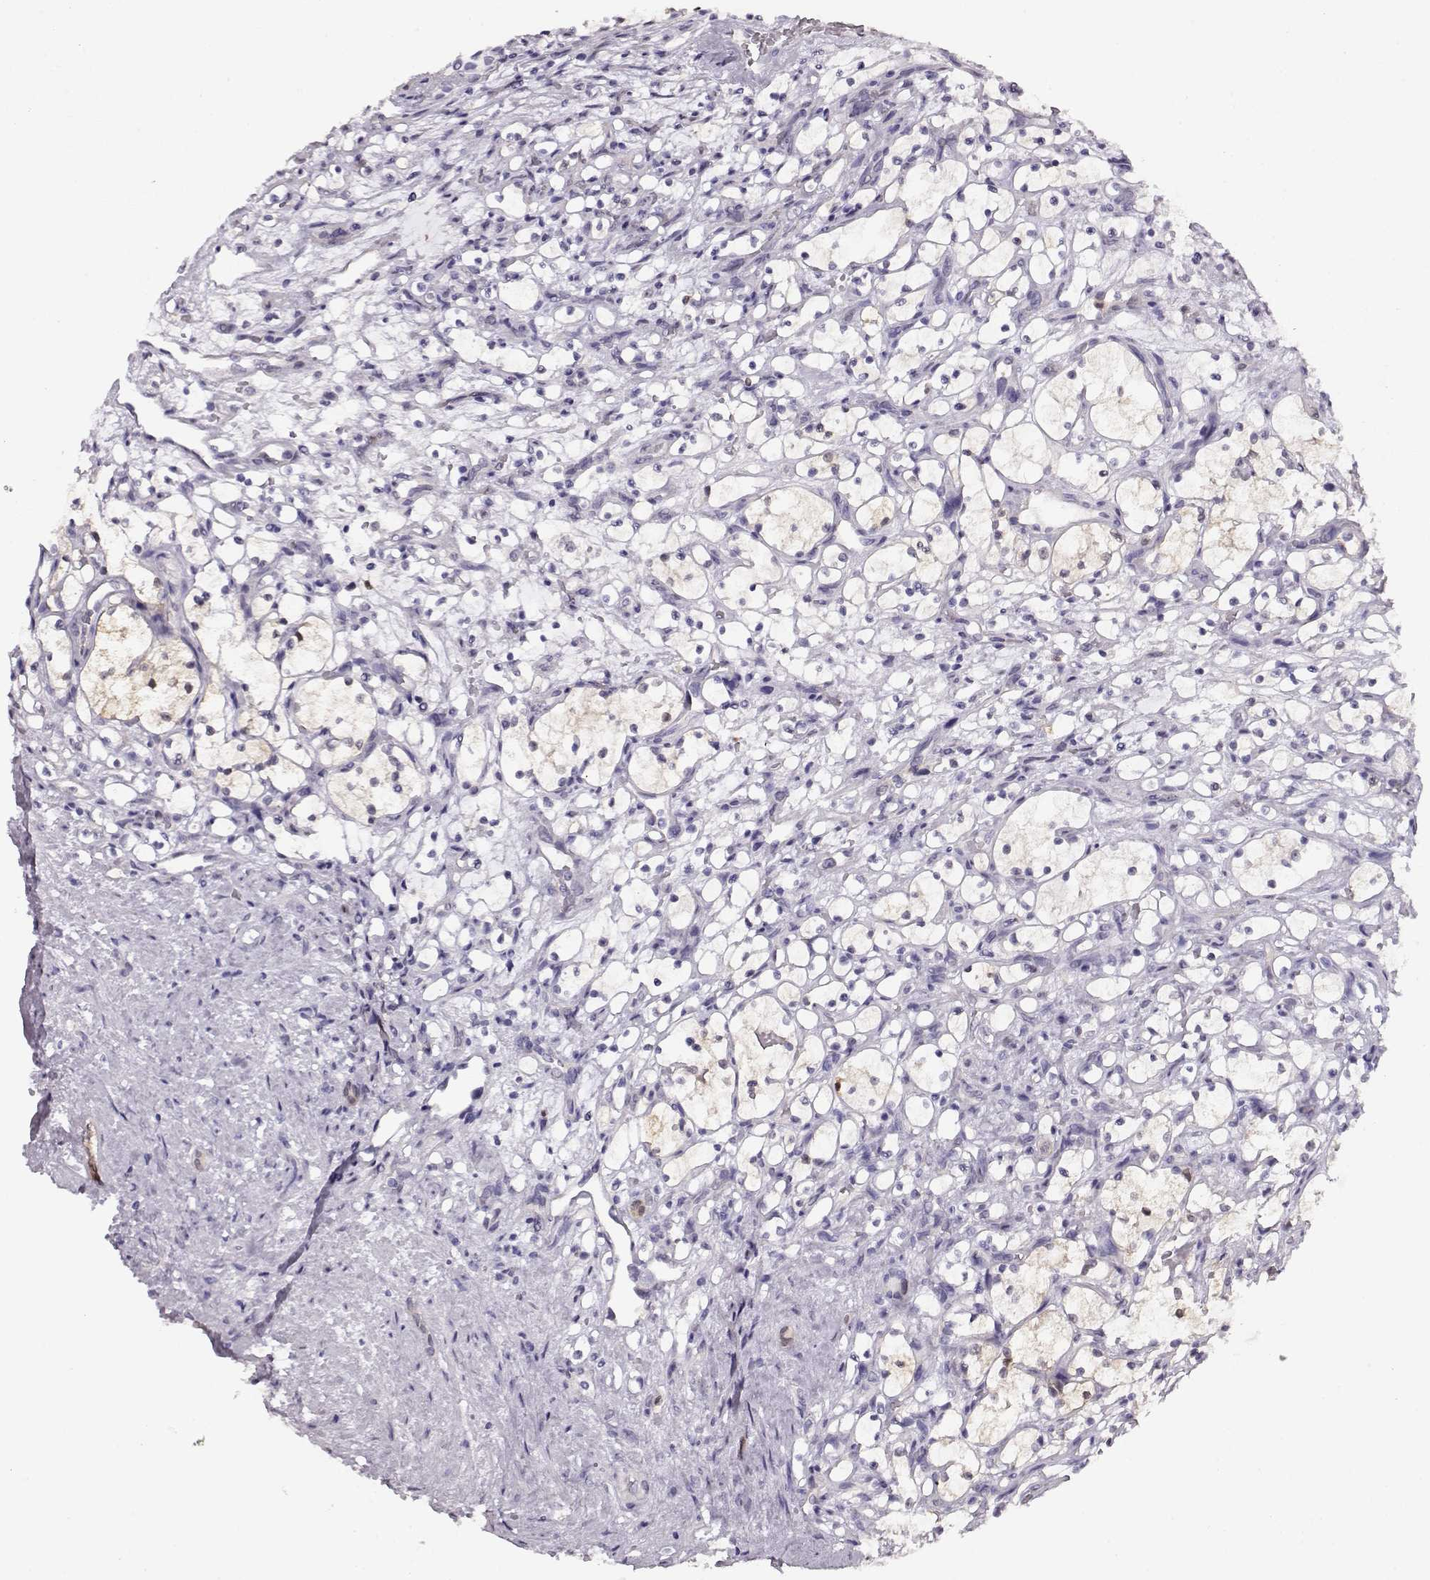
{"staining": {"intensity": "weak", "quantity": "<25%", "location": "cytoplasmic/membranous"}, "tissue": "renal cancer", "cell_type": "Tumor cells", "image_type": "cancer", "snomed": [{"axis": "morphology", "description": "Adenocarcinoma, NOS"}, {"axis": "topography", "description": "Kidney"}], "caption": "Adenocarcinoma (renal) was stained to show a protein in brown. There is no significant expression in tumor cells.", "gene": "CCR8", "patient": {"sex": "female", "age": 69}}